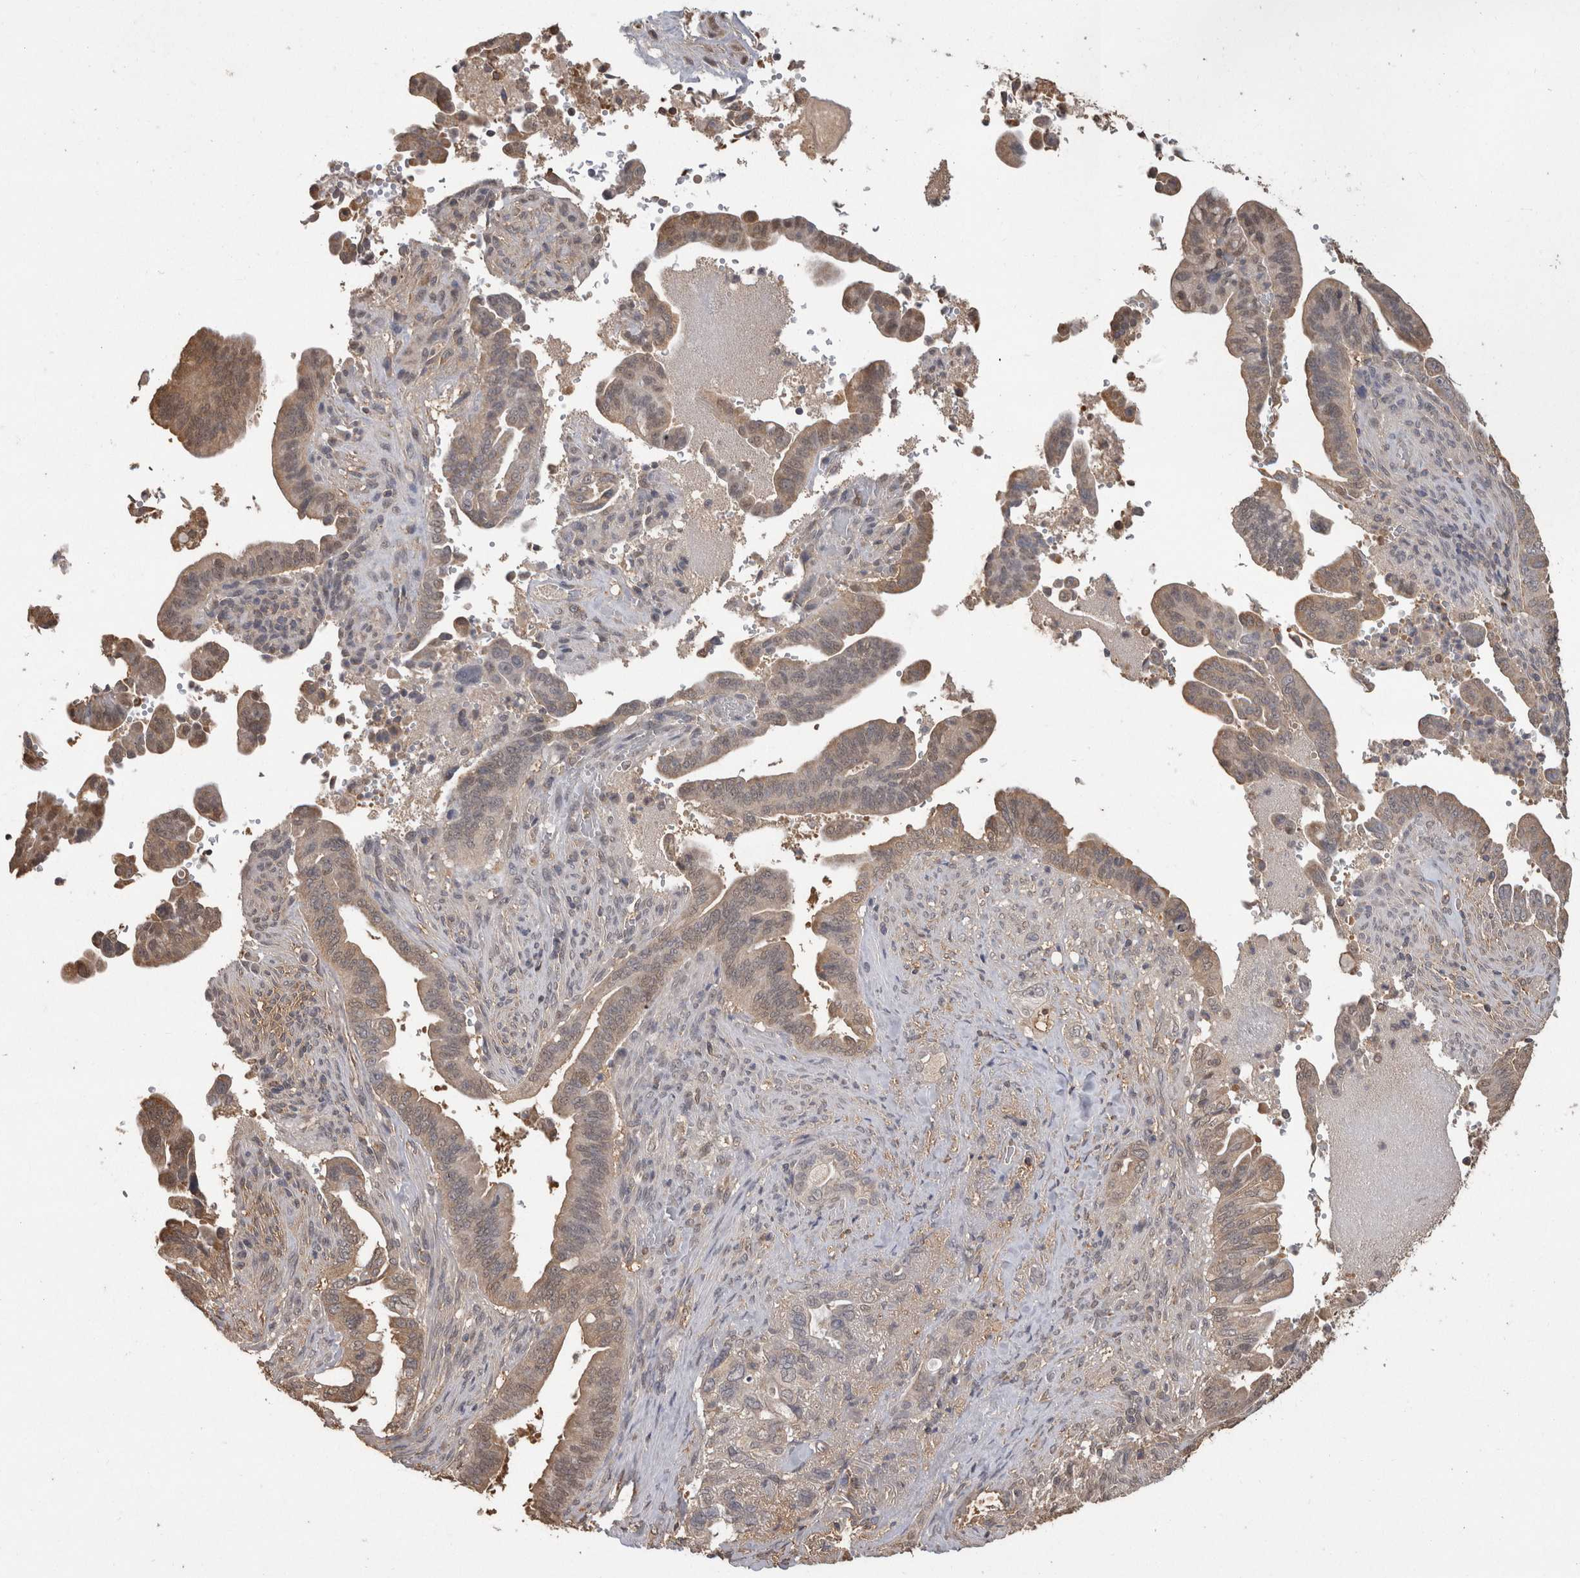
{"staining": {"intensity": "weak", "quantity": ">75%", "location": "cytoplasmic/membranous,nuclear"}, "tissue": "pancreatic cancer", "cell_type": "Tumor cells", "image_type": "cancer", "snomed": [{"axis": "morphology", "description": "Adenocarcinoma, NOS"}, {"axis": "topography", "description": "Pancreas"}], "caption": "DAB (3,3'-diaminobenzidine) immunohistochemical staining of human adenocarcinoma (pancreatic) displays weak cytoplasmic/membranous and nuclear protein positivity in approximately >75% of tumor cells.", "gene": "PREP", "patient": {"sex": "male", "age": 70}}